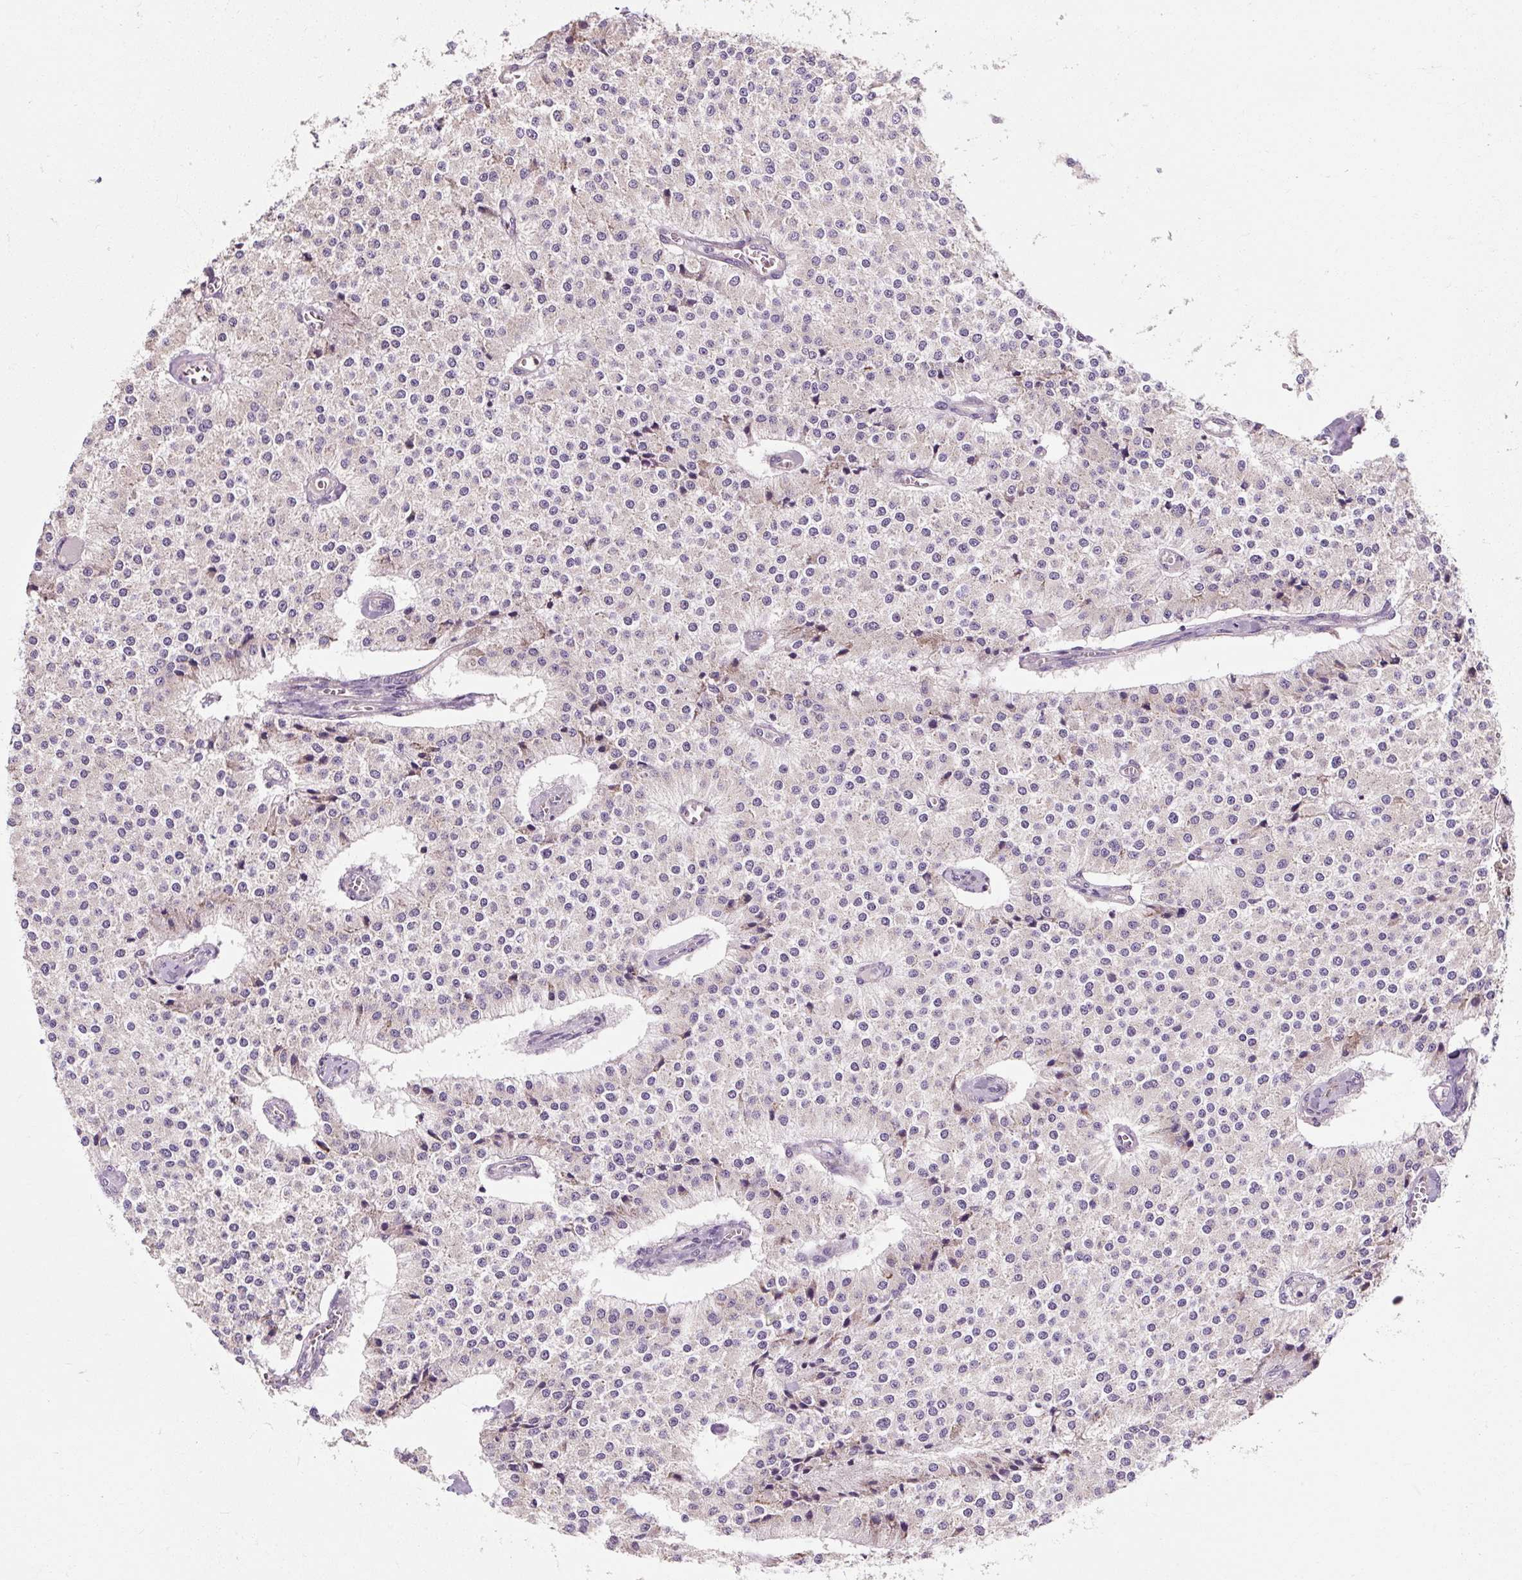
{"staining": {"intensity": "negative", "quantity": "none", "location": "none"}, "tissue": "carcinoid", "cell_type": "Tumor cells", "image_type": "cancer", "snomed": [{"axis": "morphology", "description": "Carcinoid, malignant, NOS"}, {"axis": "topography", "description": "Colon"}], "caption": "Tumor cells show no significant protein positivity in carcinoid (malignant).", "gene": "PRSS48", "patient": {"sex": "female", "age": 52}}